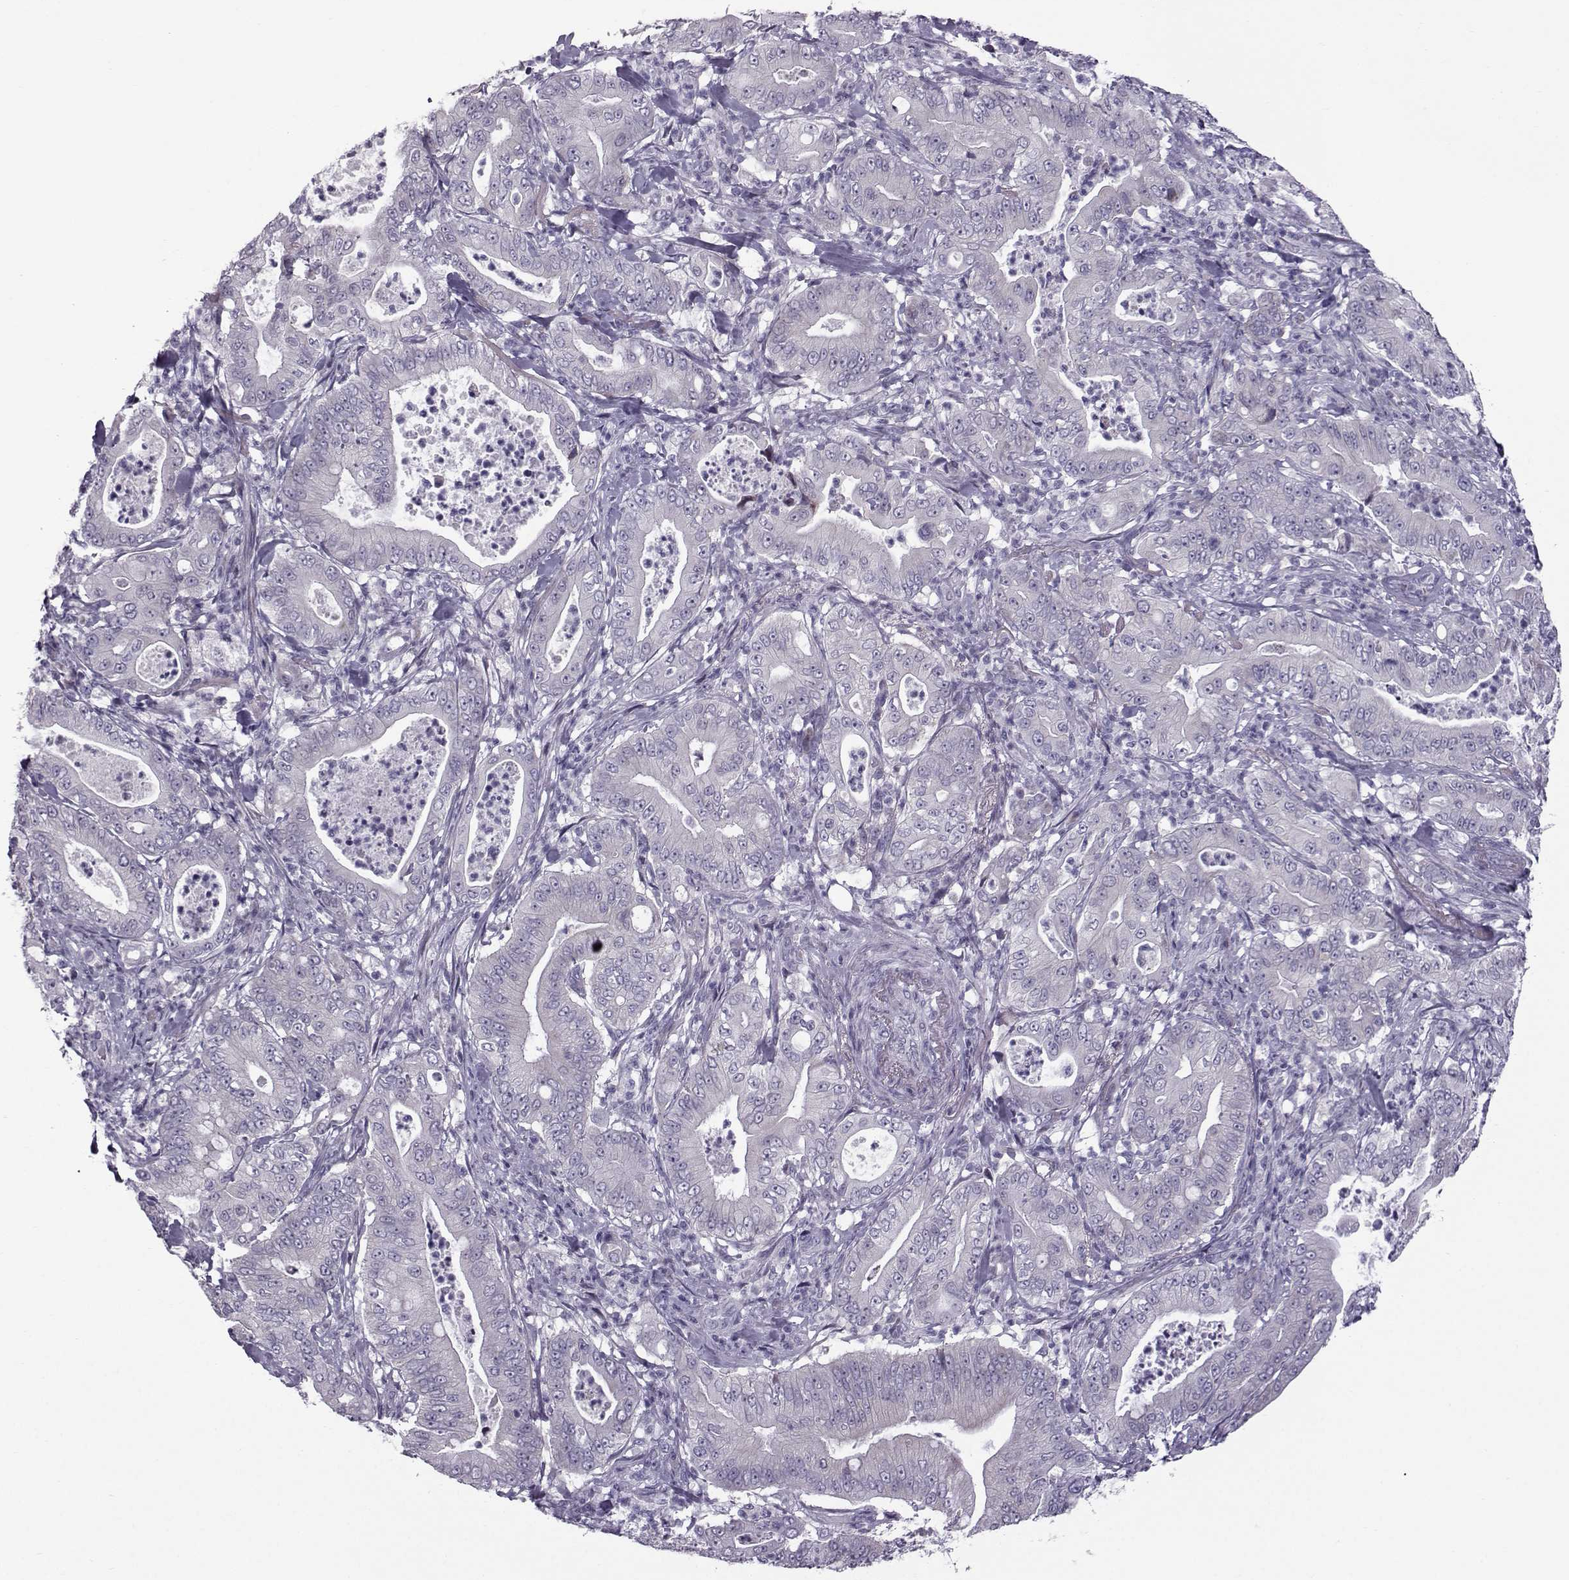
{"staining": {"intensity": "negative", "quantity": "none", "location": "none"}, "tissue": "pancreatic cancer", "cell_type": "Tumor cells", "image_type": "cancer", "snomed": [{"axis": "morphology", "description": "Adenocarcinoma, NOS"}, {"axis": "topography", "description": "Pancreas"}], "caption": "Immunohistochemistry of human pancreatic cancer displays no expression in tumor cells. Brightfield microscopy of immunohistochemistry stained with DAB (3,3'-diaminobenzidine) (brown) and hematoxylin (blue), captured at high magnification.", "gene": "DMRT3", "patient": {"sex": "male", "age": 71}}